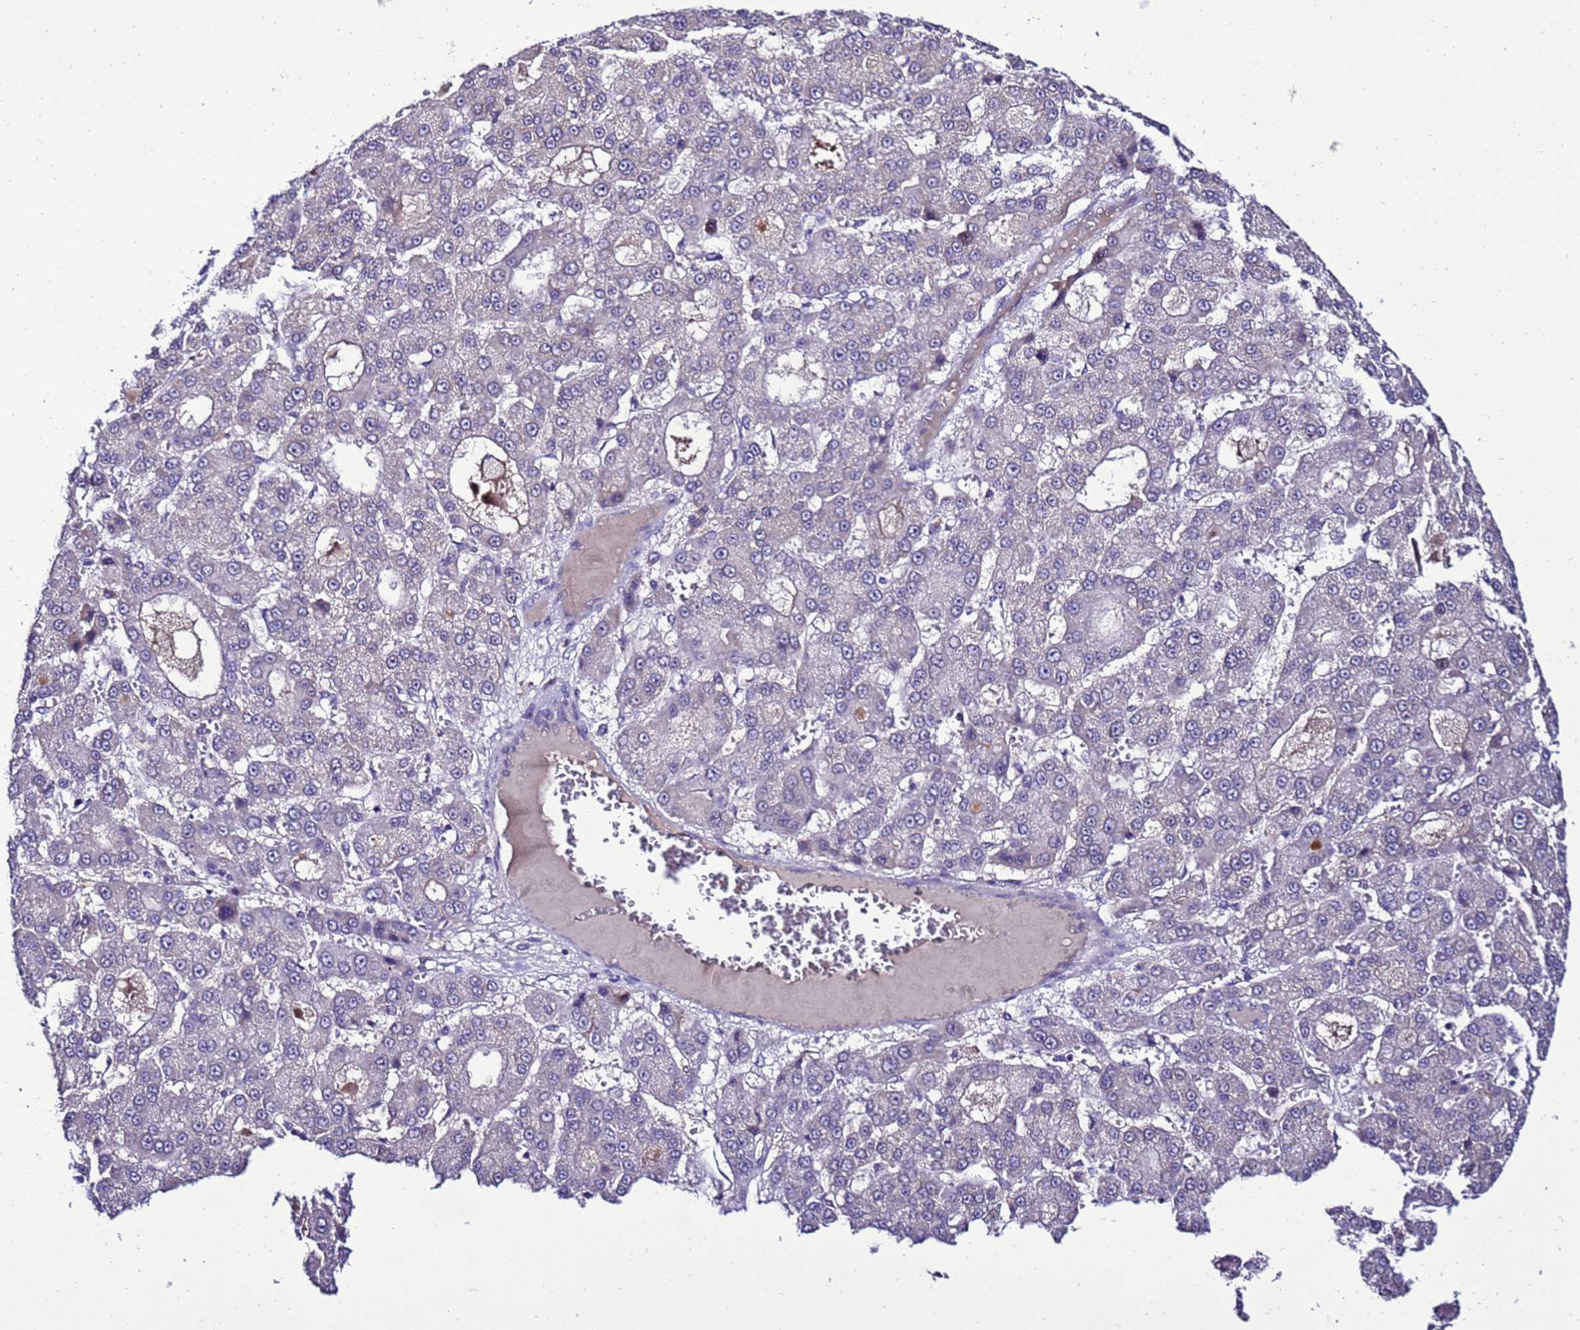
{"staining": {"intensity": "negative", "quantity": "none", "location": "none"}, "tissue": "liver cancer", "cell_type": "Tumor cells", "image_type": "cancer", "snomed": [{"axis": "morphology", "description": "Carcinoma, Hepatocellular, NOS"}, {"axis": "topography", "description": "Liver"}], "caption": "IHC photomicrograph of neoplastic tissue: human liver cancer (hepatocellular carcinoma) stained with DAB (3,3'-diaminobenzidine) reveals no significant protein positivity in tumor cells.", "gene": "C19orf47", "patient": {"sex": "male", "age": 70}}